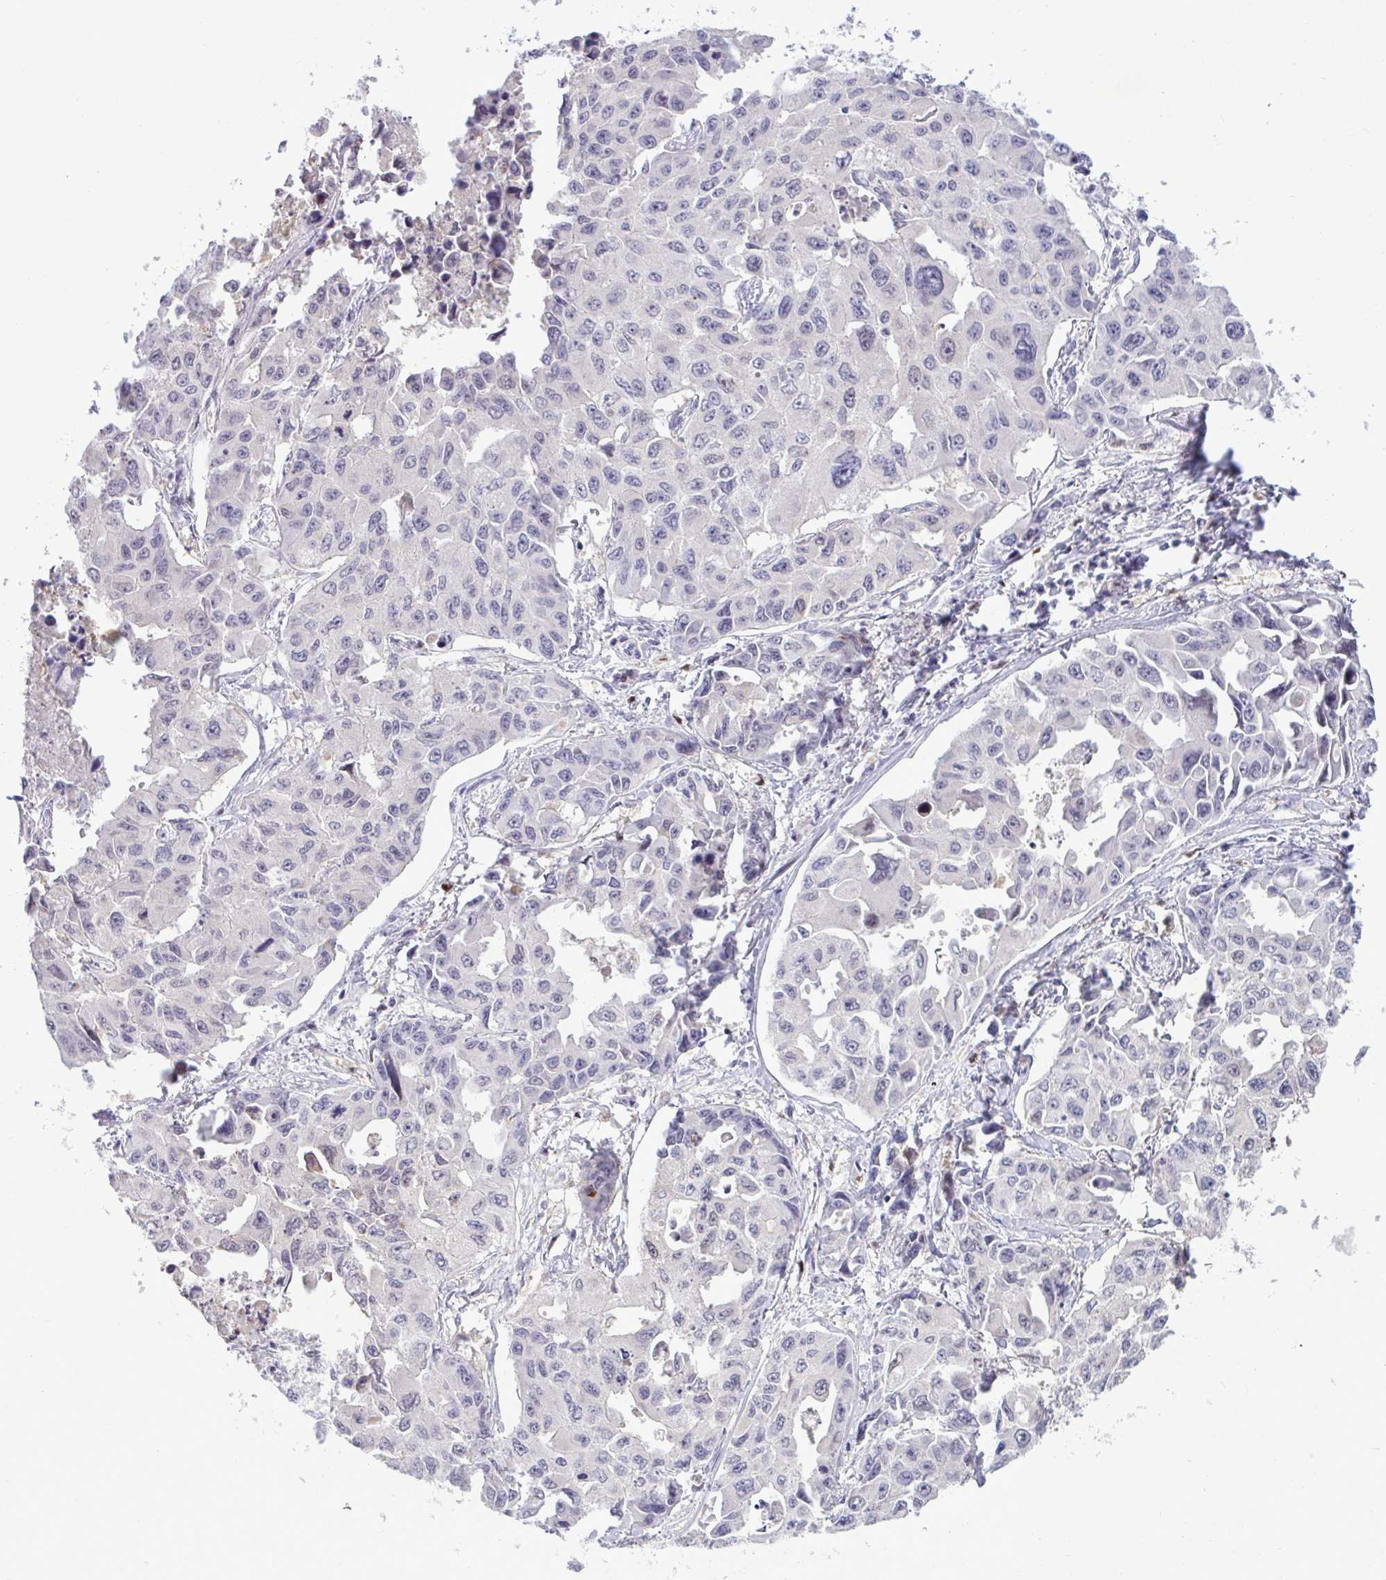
{"staining": {"intensity": "negative", "quantity": "none", "location": "none"}, "tissue": "lung cancer", "cell_type": "Tumor cells", "image_type": "cancer", "snomed": [{"axis": "morphology", "description": "Adenocarcinoma, NOS"}, {"axis": "topography", "description": "Lung"}], "caption": "Histopathology image shows no significant protein staining in tumor cells of lung adenocarcinoma.", "gene": "EPOP", "patient": {"sex": "male", "age": 64}}